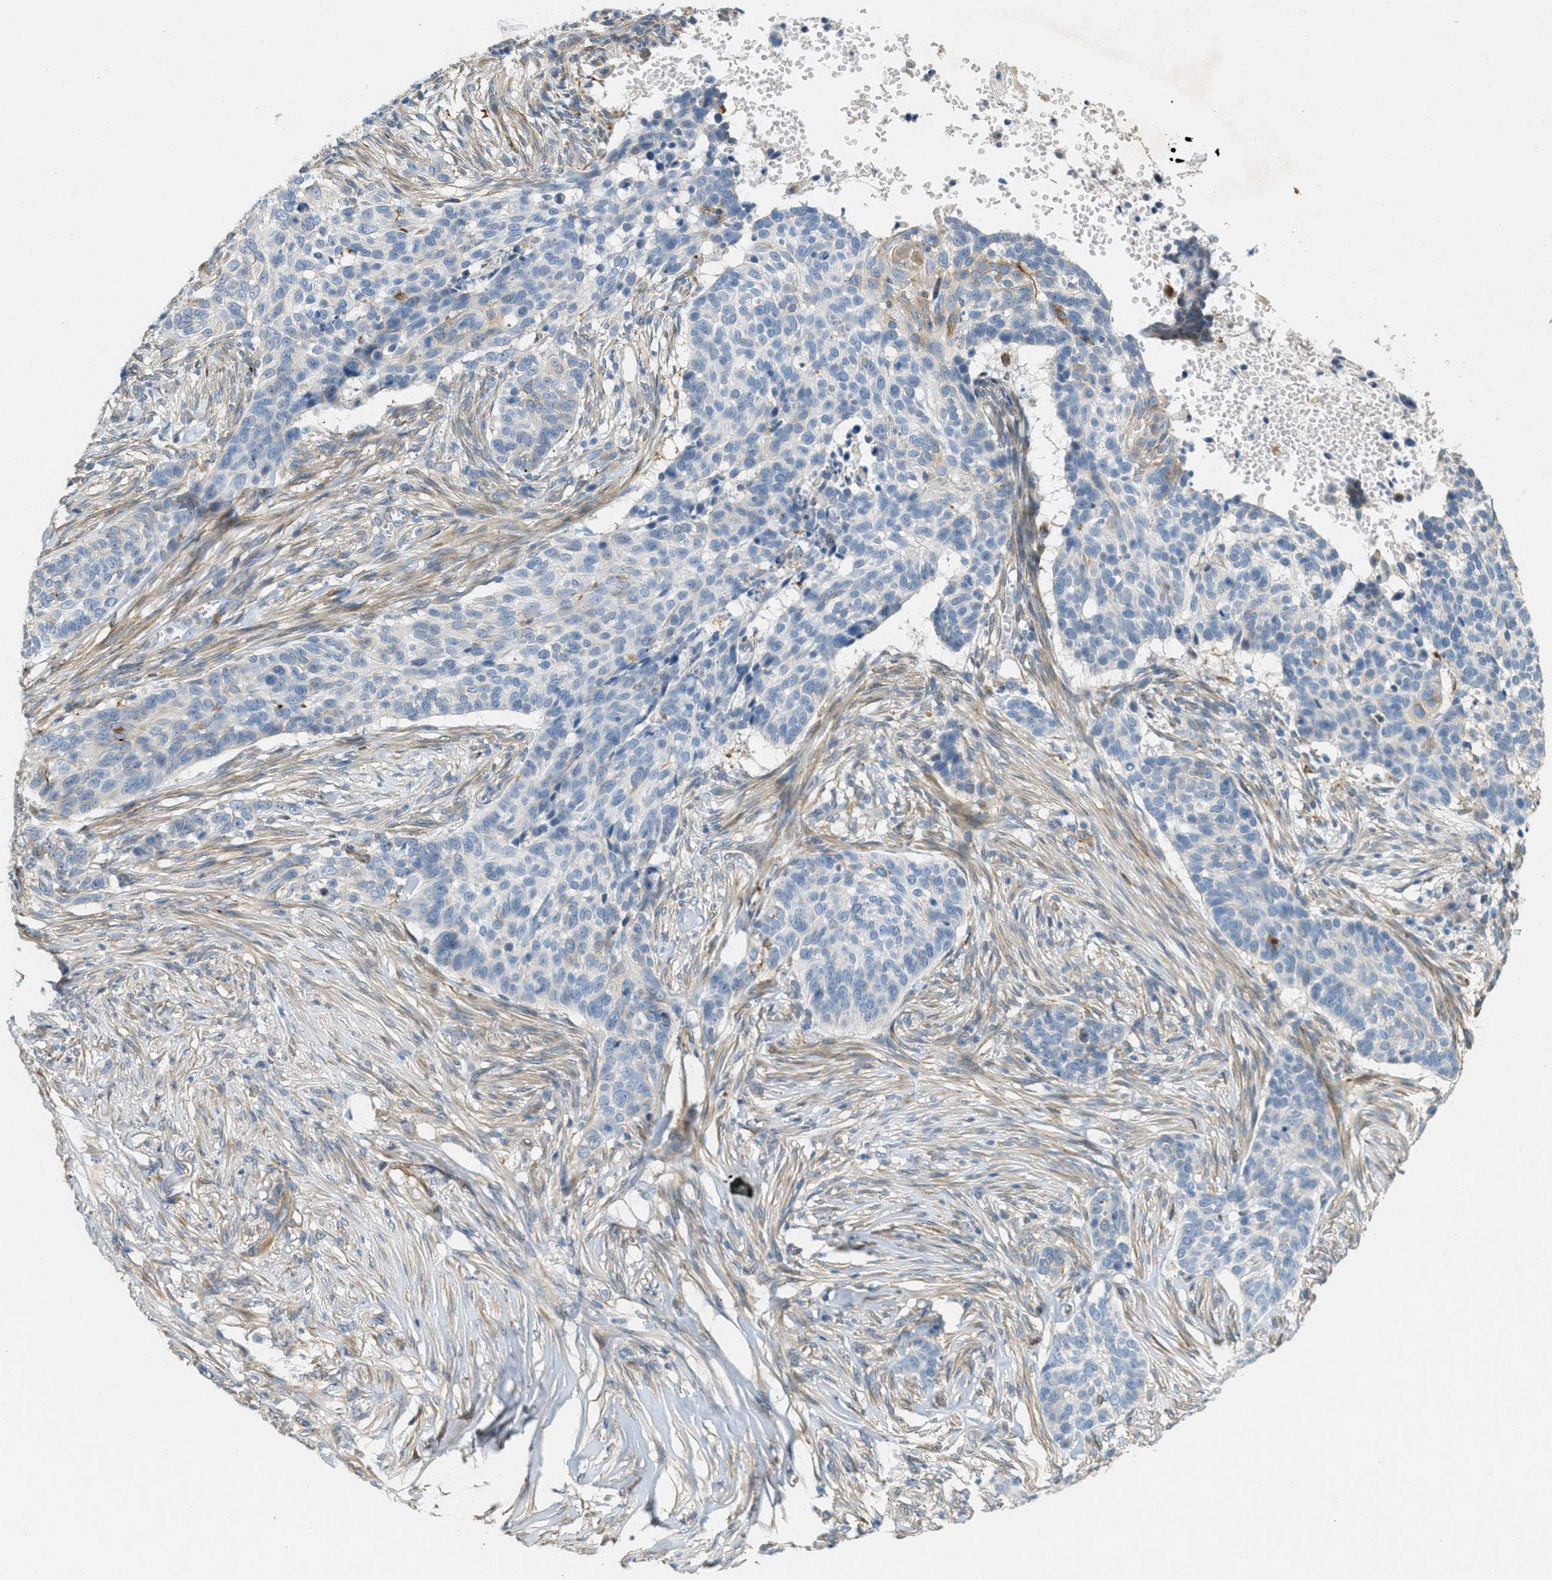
{"staining": {"intensity": "negative", "quantity": "none", "location": "none"}, "tissue": "skin cancer", "cell_type": "Tumor cells", "image_type": "cancer", "snomed": [{"axis": "morphology", "description": "Basal cell carcinoma"}, {"axis": "topography", "description": "Skin"}], "caption": "A high-resolution histopathology image shows immunohistochemistry (IHC) staining of skin basal cell carcinoma, which exhibits no significant staining in tumor cells. (Brightfield microscopy of DAB (3,3'-diaminobenzidine) IHC at high magnification).", "gene": "ADCY5", "patient": {"sex": "male", "age": 85}}